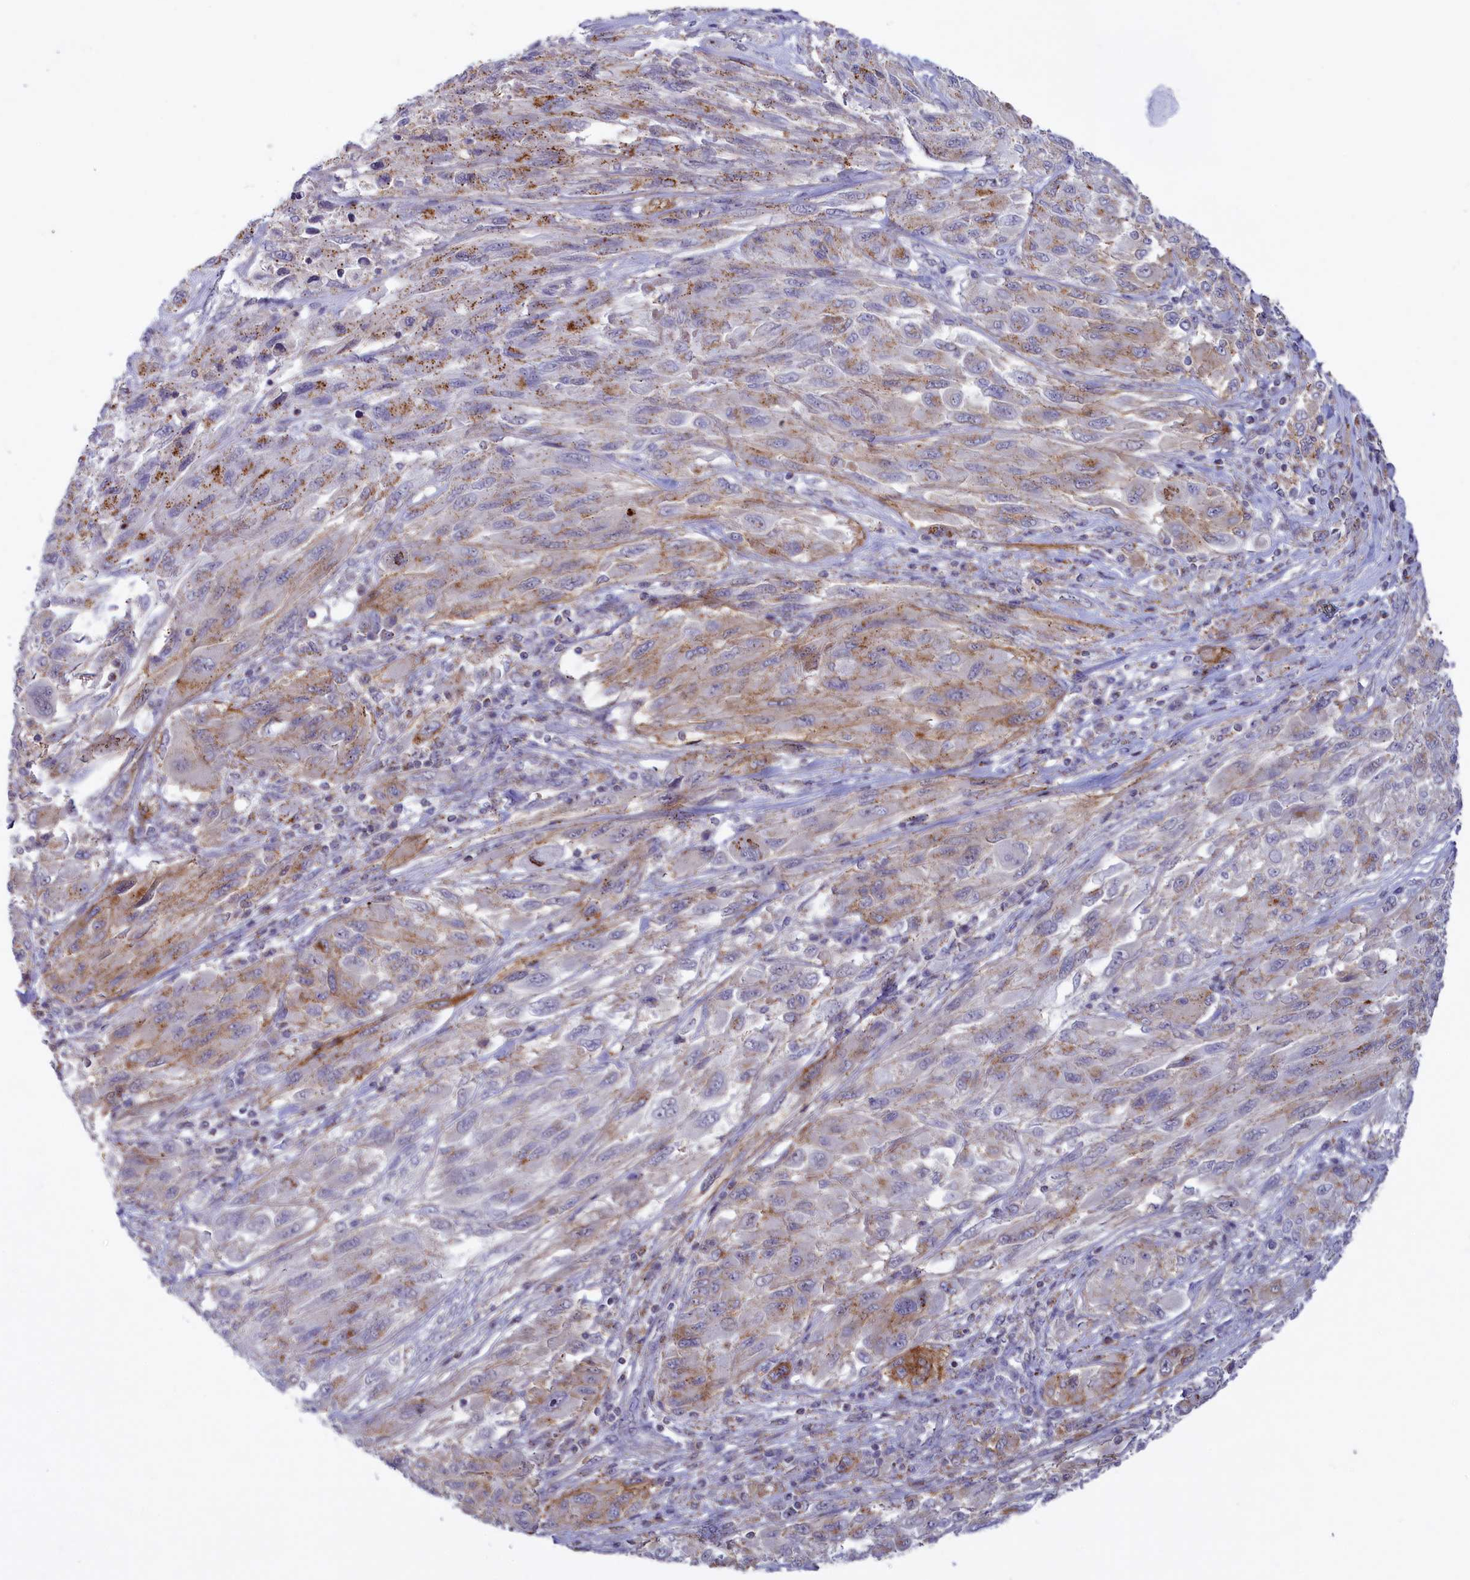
{"staining": {"intensity": "weak", "quantity": "25%-75%", "location": "cytoplasmic/membranous"}, "tissue": "melanoma", "cell_type": "Tumor cells", "image_type": "cancer", "snomed": [{"axis": "morphology", "description": "Malignant melanoma, NOS"}, {"axis": "topography", "description": "Skin"}], "caption": "Immunohistochemistry (IHC) (DAB (3,3'-diaminobenzidine)) staining of human melanoma exhibits weak cytoplasmic/membranous protein expression in approximately 25%-75% of tumor cells. (DAB (3,3'-diaminobenzidine) IHC with brightfield microscopy, high magnification).", "gene": "HYKK", "patient": {"sex": "female", "age": 91}}